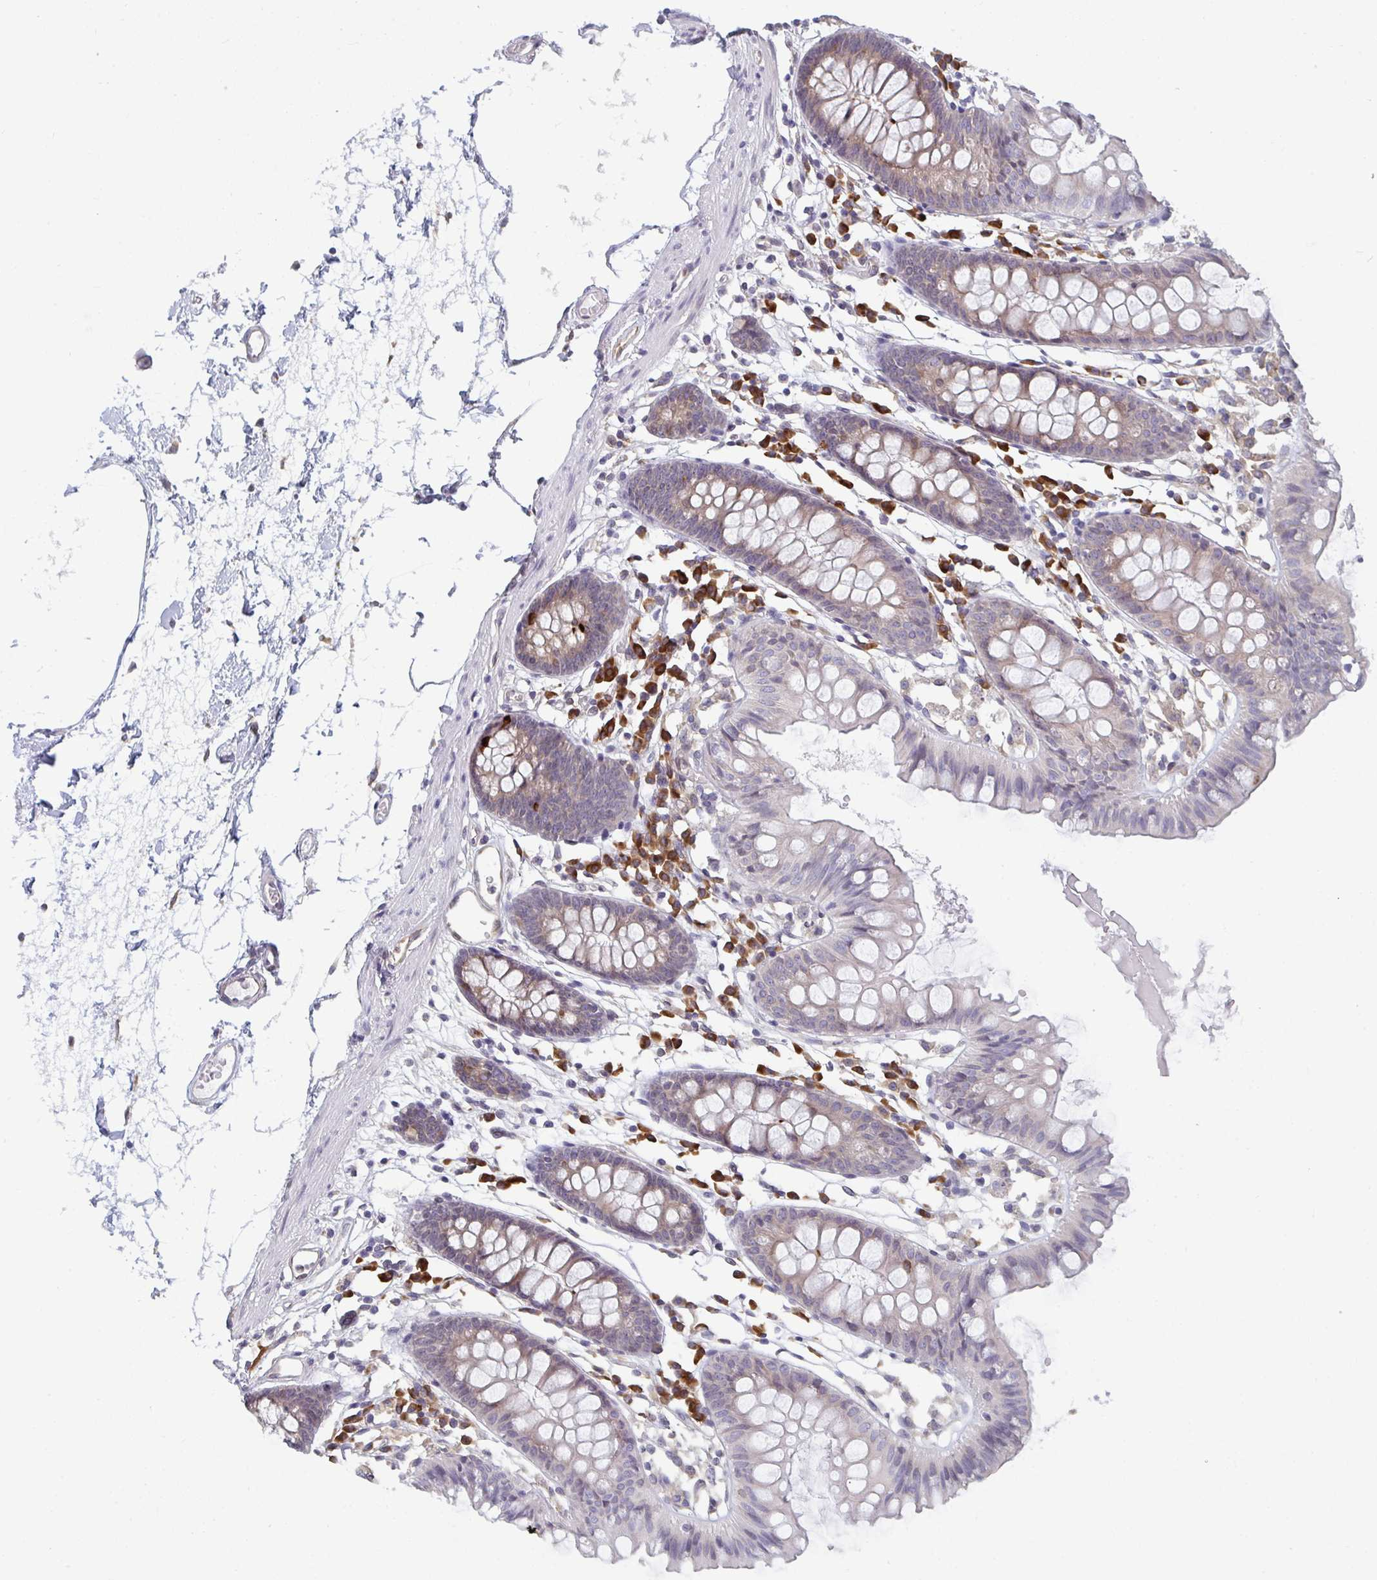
{"staining": {"intensity": "moderate", "quantity": "<25%", "location": "cytoplasmic/membranous"}, "tissue": "colon", "cell_type": "Endothelial cells", "image_type": "normal", "snomed": [{"axis": "morphology", "description": "Normal tissue, NOS"}, {"axis": "topography", "description": "Colon"}], "caption": "Colon was stained to show a protein in brown. There is low levels of moderate cytoplasmic/membranous positivity in about <25% of endothelial cells. (DAB (3,3'-diaminobenzidine) IHC, brown staining for protein, blue staining for nuclei).", "gene": "LYSMD4", "patient": {"sex": "female", "age": 84}}